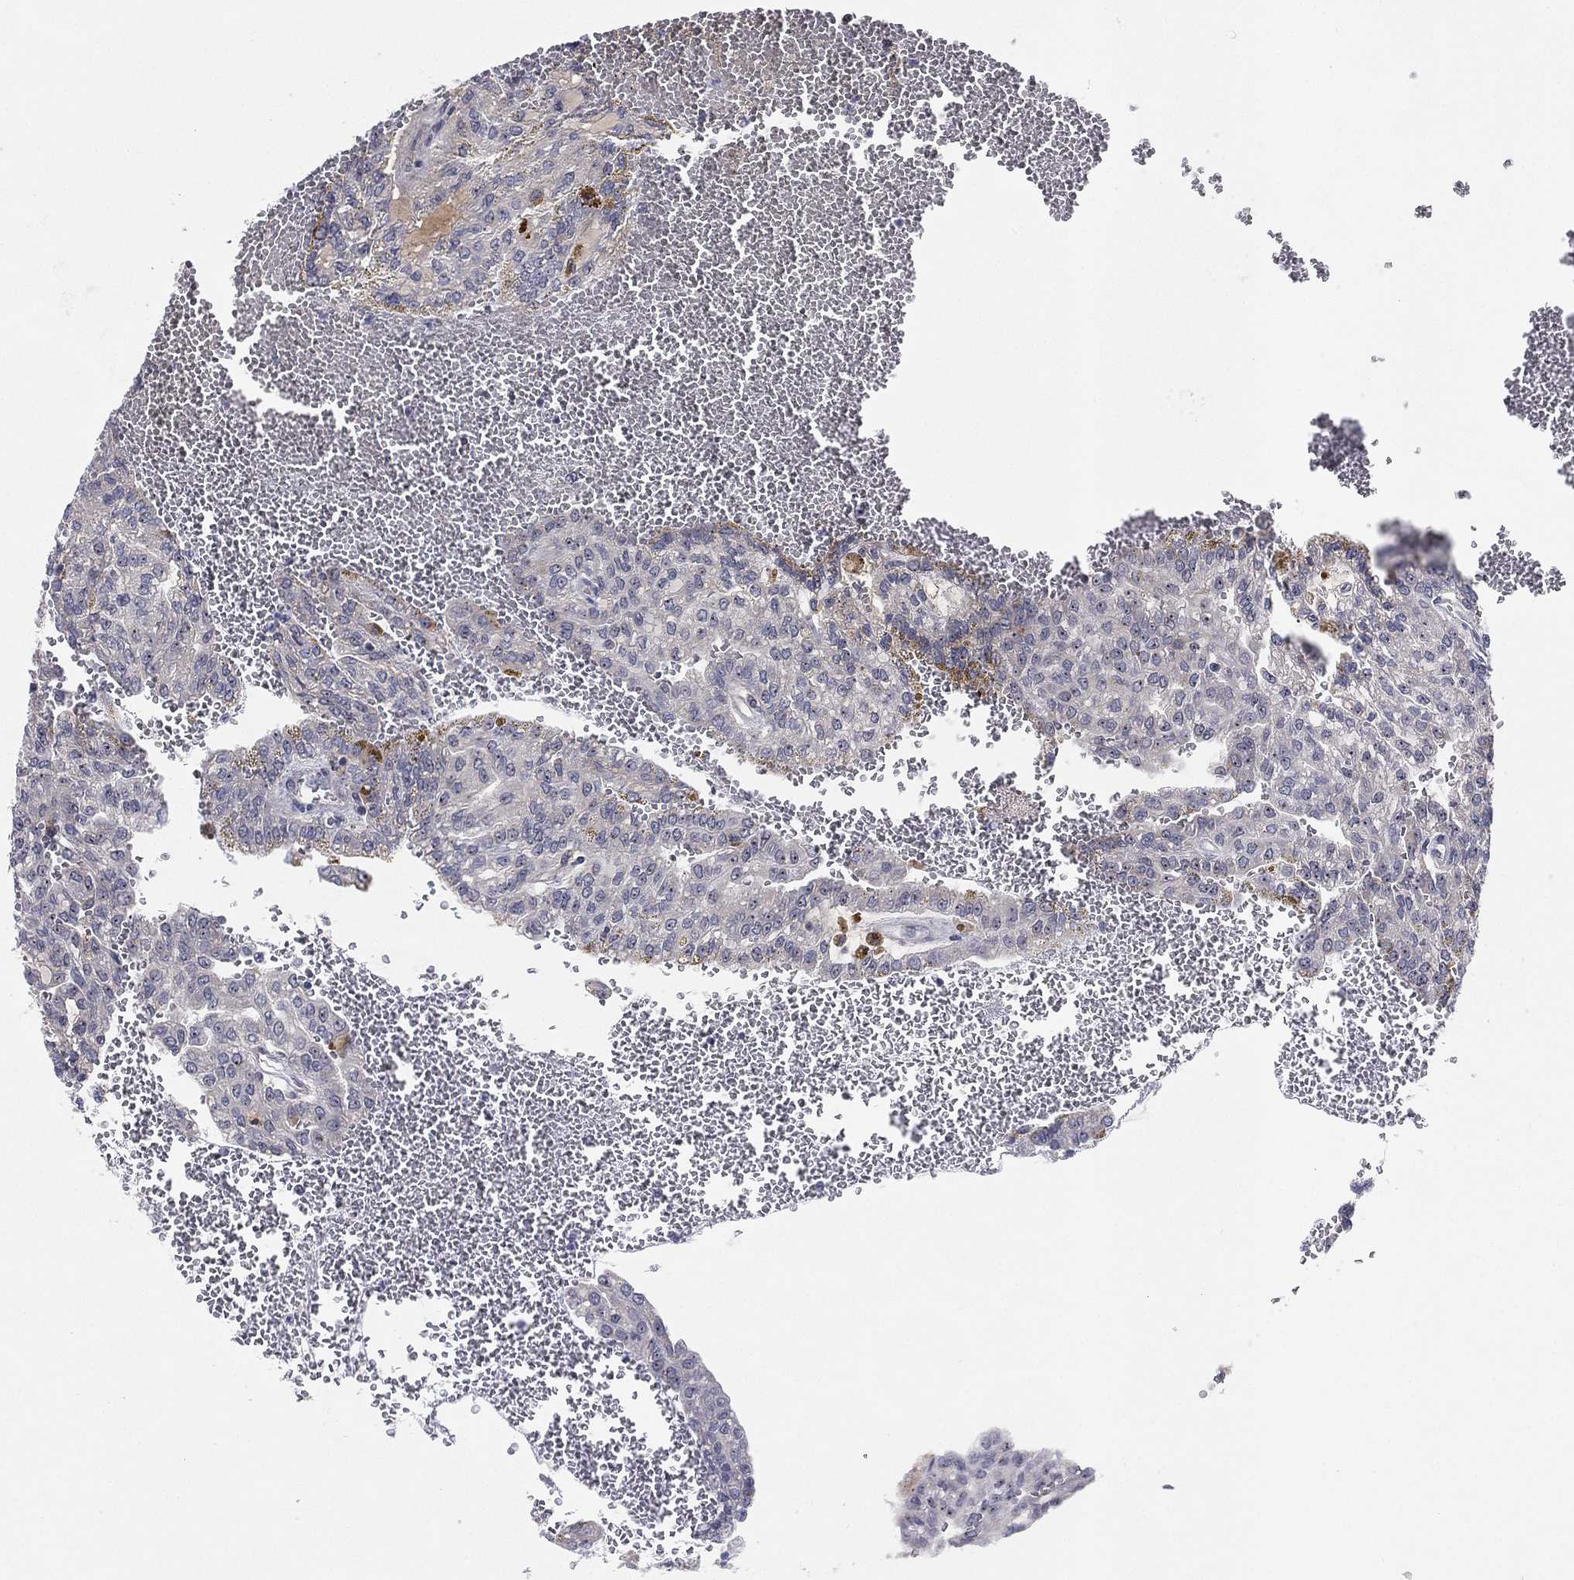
{"staining": {"intensity": "negative", "quantity": "none", "location": "none"}, "tissue": "renal cancer", "cell_type": "Tumor cells", "image_type": "cancer", "snomed": [{"axis": "morphology", "description": "Adenocarcinoma, NOS"}, {"axis": "topography", "description": "Kidney"}], "caption": "Immunohistochemistry (IHC) micrograph of adenocarcinoma (renal) stained for a protein (brown), which displays no expression in tumor cells. Brightfield microscopy of immunohistochemistry (IHC) stained with DAB (brown) and hematoxylin (blue), captured at high magnification.", "gene": "KAT14", "patient": {"sex": "male", "age": 63}}